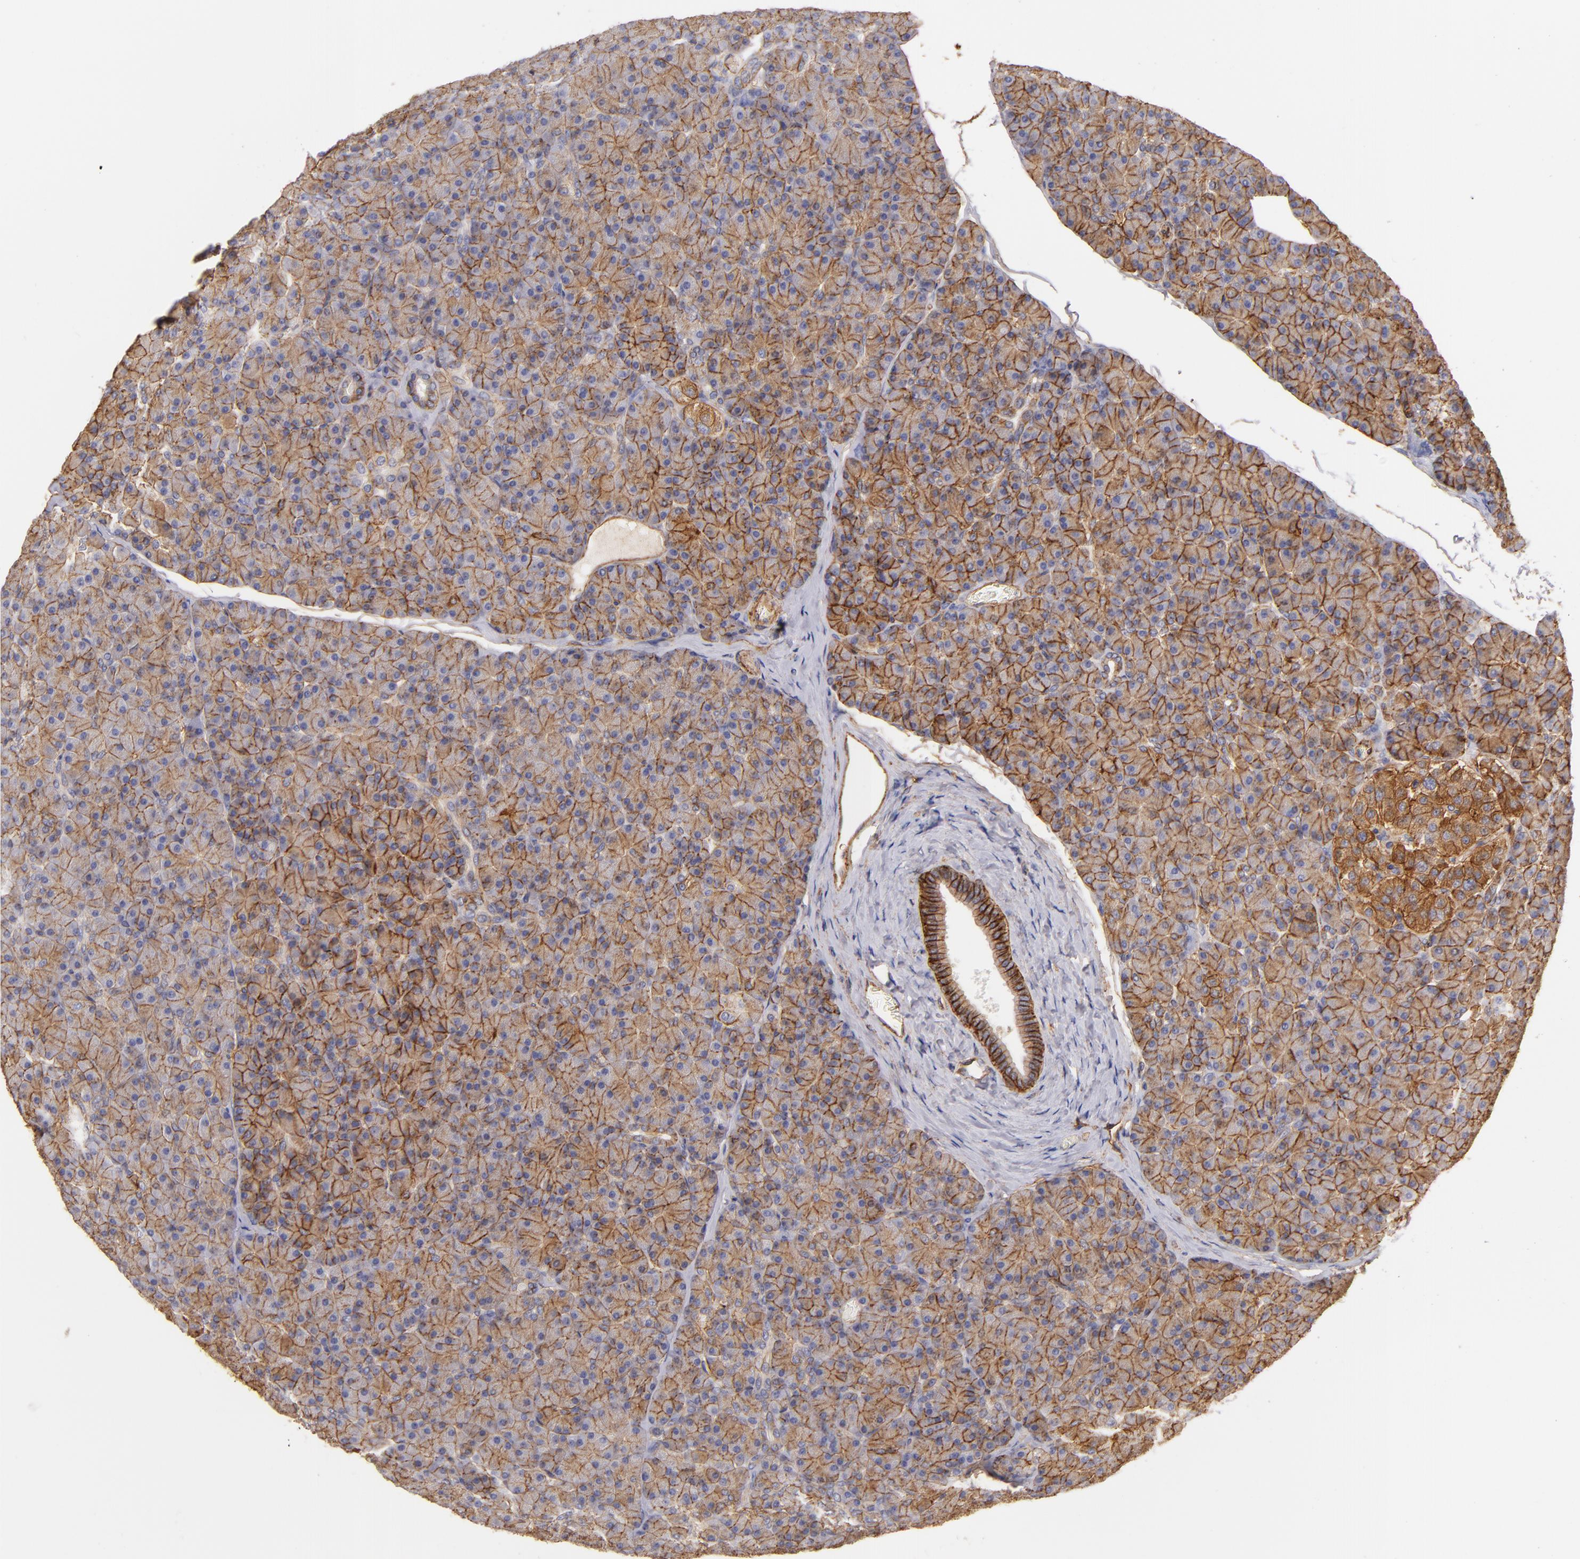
{"staining": {"intensity": "moderate", "quantity": ">75%", "location": "cytoplasmic/membranous"}, "tissue": "pancreas", "cell_type": "Exocrine glandular cells", "image_type": "normal", "snomed": [{"axis": "morphology", "description": "Normal tissue, NOS"}, {"axis": "topography", "description": "Pancreas"}], "caption": "DAB immunohistochemical staining of normal pancreas demonstrates moderate cytoplasmic/membranous protein positivity in approximately >75% of exocrine glandular cells.", "gene": "CD151", "patient": {"sex": "female", "age": 43}}